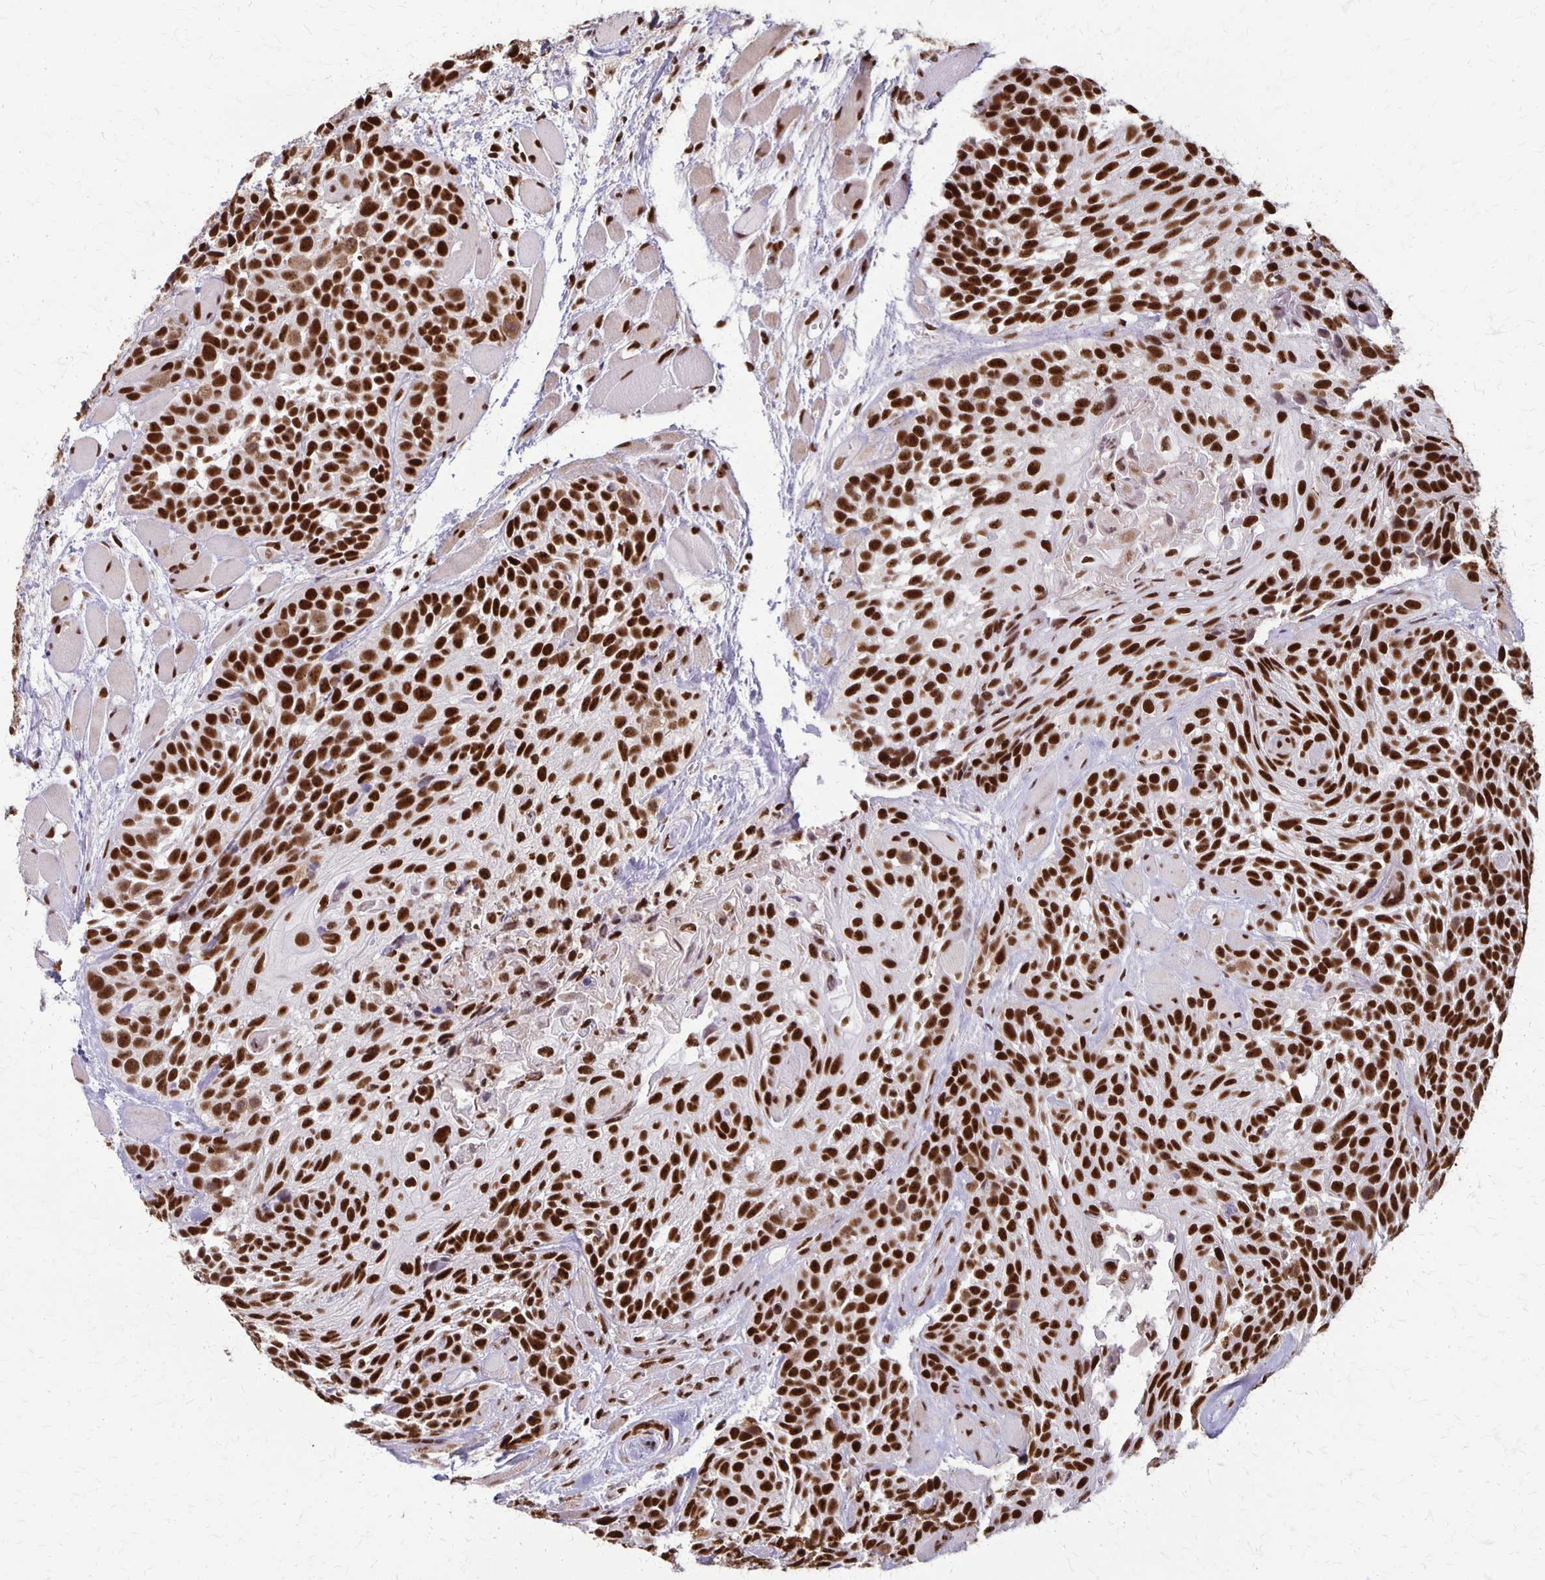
{"staining": {"intensity": "strong", "quantity": ">75%", "location": "nuclear"}, "tissue": "head and neck cancer", "cell_type": "Tumor cells", "image_type": "cancer", "snomed": [{"axis": "morphology", "description": "Squamous cell carcinoma, NOS"}, {"axis": "topography", "description": "Head-Neck"}], "caption": "Strong nuclear staining is seen in approximately >75% of tumor cells in head and neck cancer.", "gene": "XRCC6", "patient": {"sex": "female", "age": 50}}